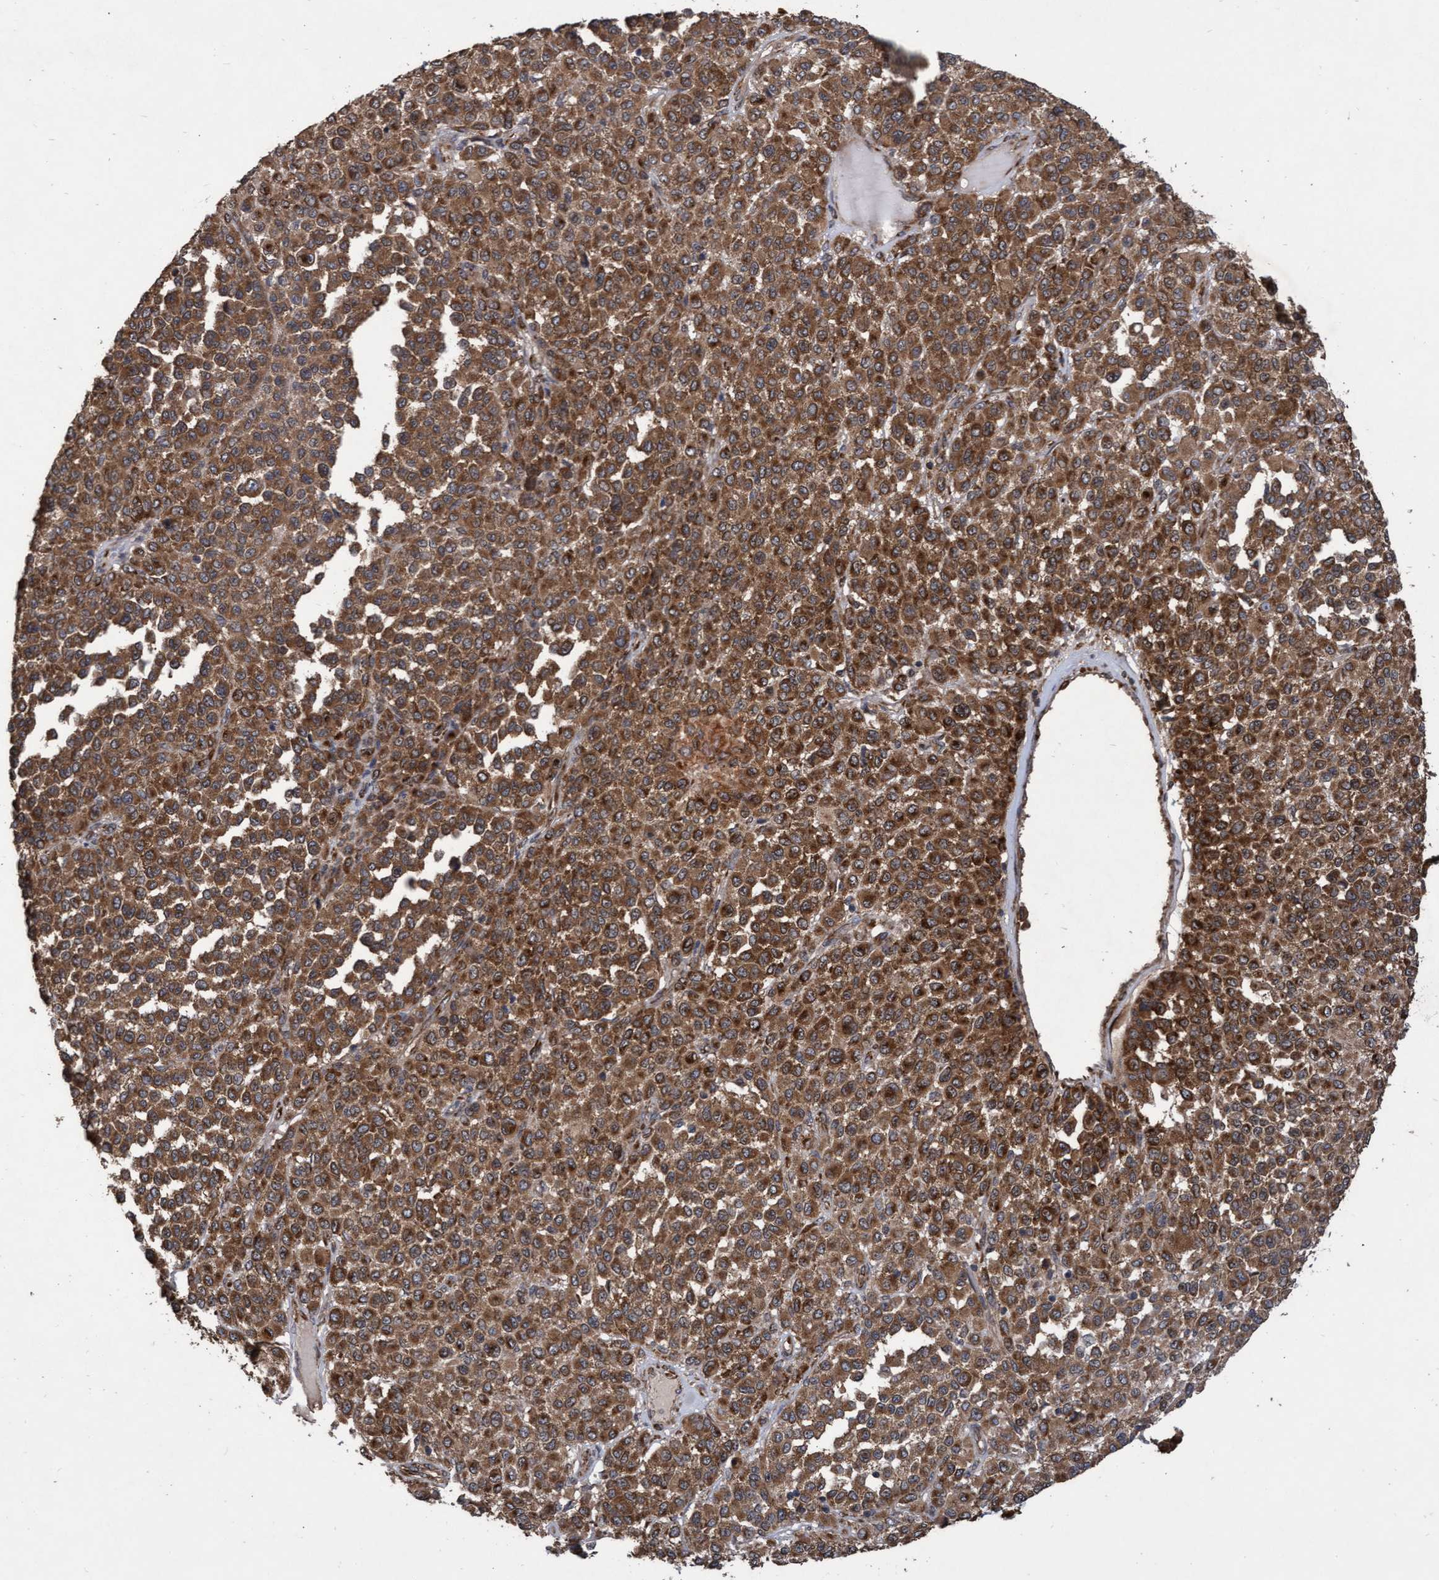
{"staining": {"intensity": "strong", "quantity": ">75%", "location": "cytoplasmic/membranous"}, "tissue": "melanoma", "cell_type": "Tumor cells", "image_type": "cancer", "snomed": [{"axis": "morphology", "description": "Malignant melanoma, Metastatic site"}, {"axis": "topography", "description": "Pancreas"}], "caption": "The micrograph exhibits immunohistochemical staining of malignant melanoma (metastatic site). There is strong cytoplasmic/membranous positivity is present in approximately >75% of tumor cells.", "gene": "ABCF2", "patient": {"sex": "female", "age": 30}}